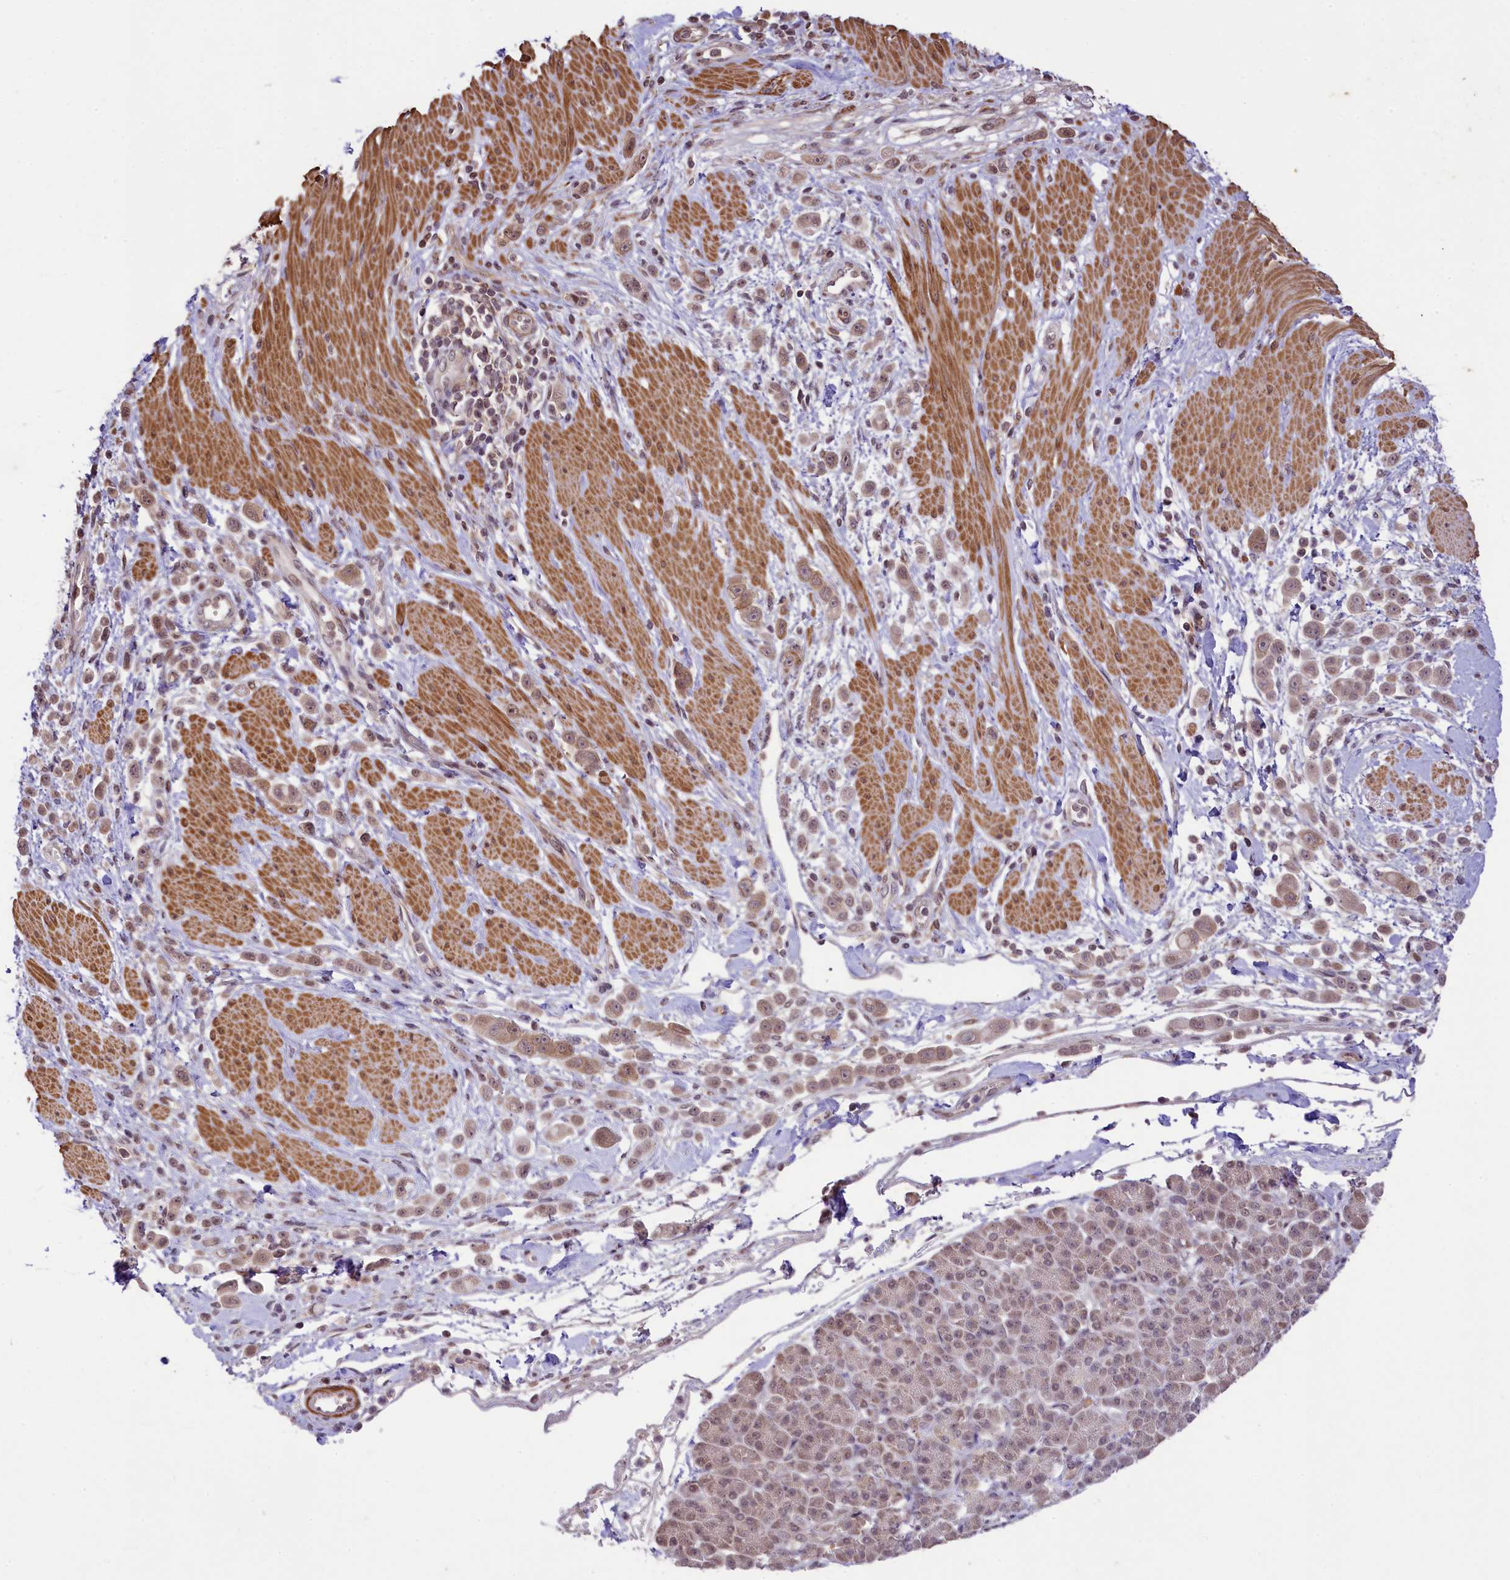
{"staining": {"intensity": "weak", "quantity": ">75%", "location": "cytoplasmic/membranous"}, "tissue": "pancreatic cancer", "cell_type": "Tumor cells", "image_type": "cancer", "snomed": [{"axis": "morphology", "description": "Normal tissue, NOS"}, {"axis": "morphology", "description": "Adenocarcinoma, NOS"}, {"axis": "topography", "description": "Pancreas"}], "caption": "An image showing weak cytoplasmic/membranous expression in approximately >75% of tumor cells in pancreatic cancer, as visualized by brown immunohistochemical staining.", "gene": "RBBP8", "patient": {"sex": "female", "age": 64}}